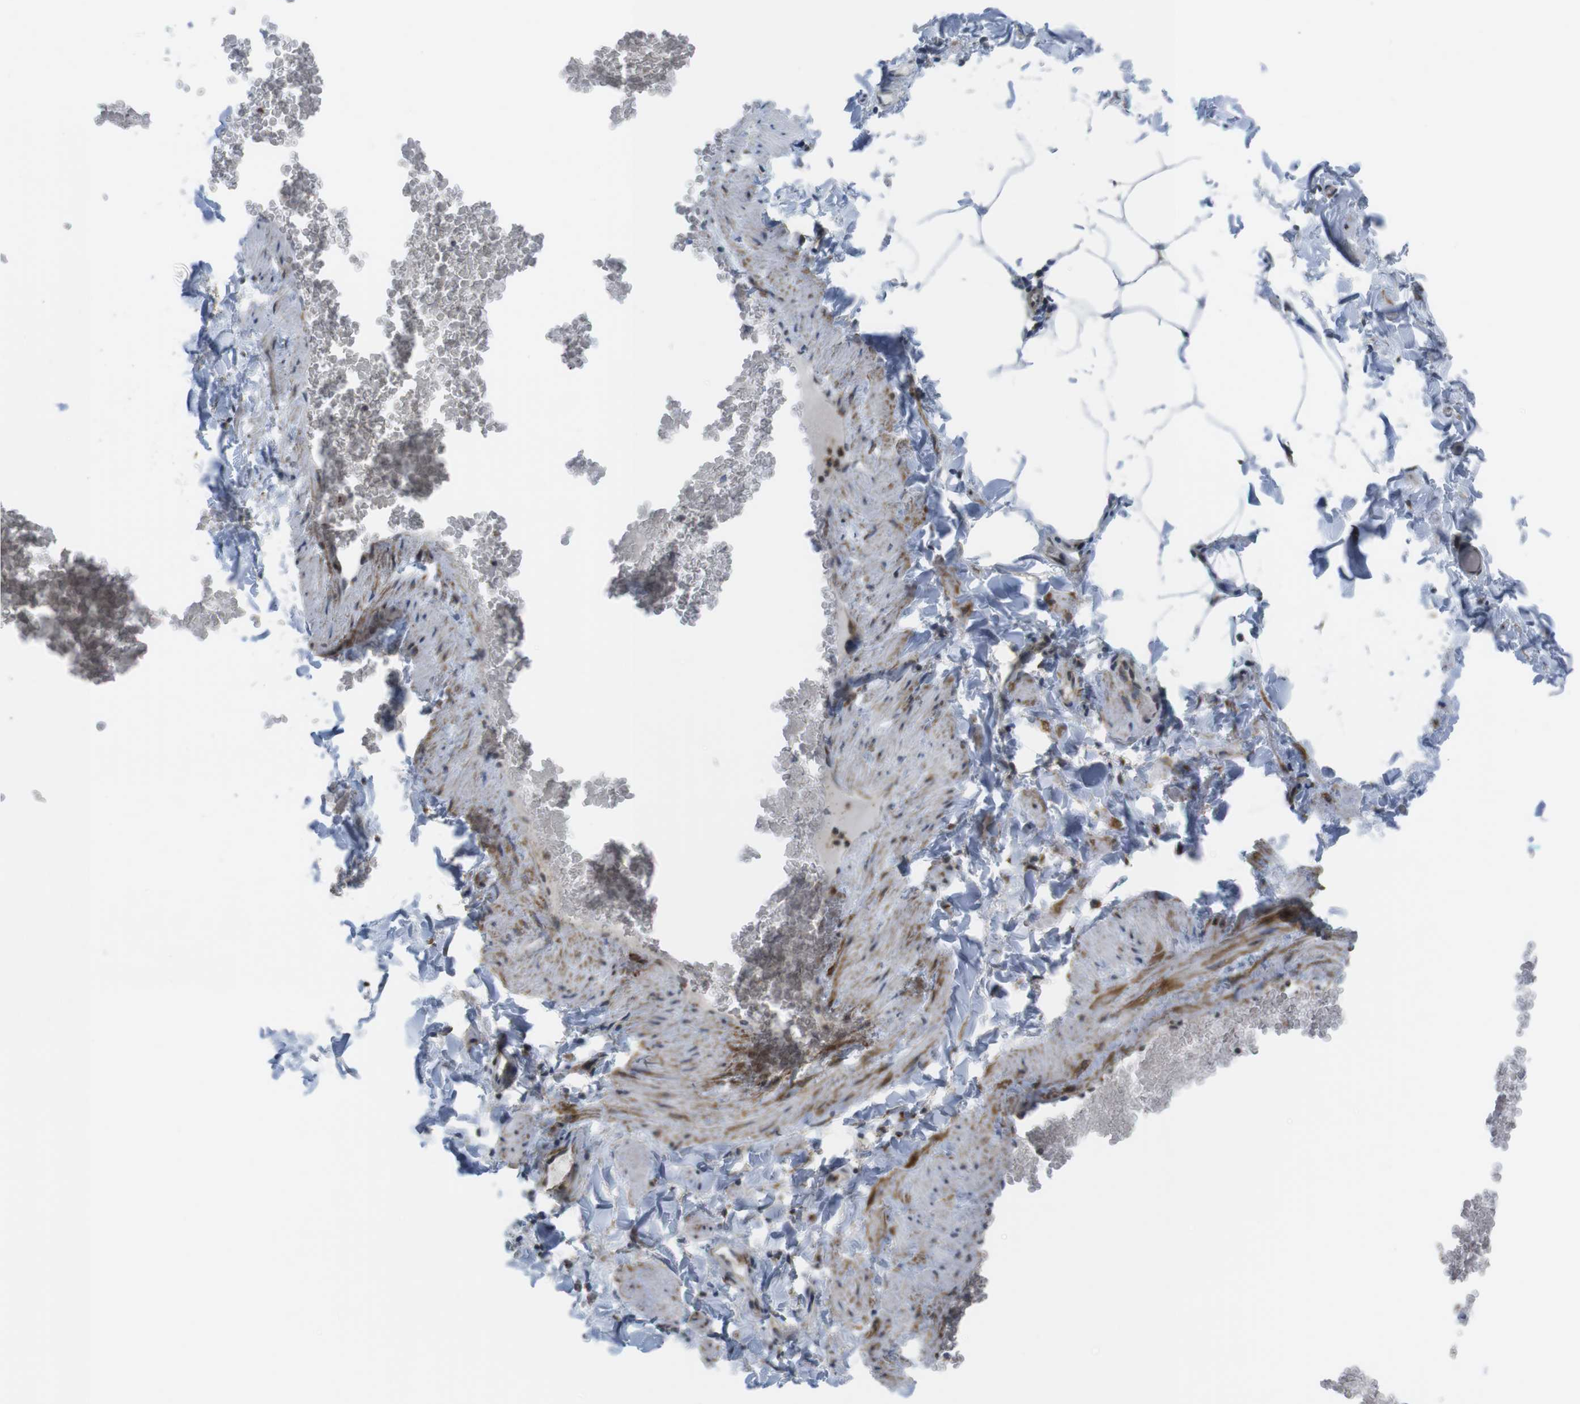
{"staining": {"intensity": "negative", "quantity": "none", "location": "none"}, "tissue": "adipose tissue", "cell_type": "Adipocytes", "image_type": "normal", "snomed": [{"axis": "morphology", "description": "Normal tissue, NOS"}, {"axis": "topography", "description": "Vascular tissue"}], "caption": "Adipocytes show no significant staining in normal adipose tissue. (DAB (3,3'-diaminobenzidine) IHC, high magnification).", "gene": "CUL7", "patient": {"sex": "male", "age": 41}}